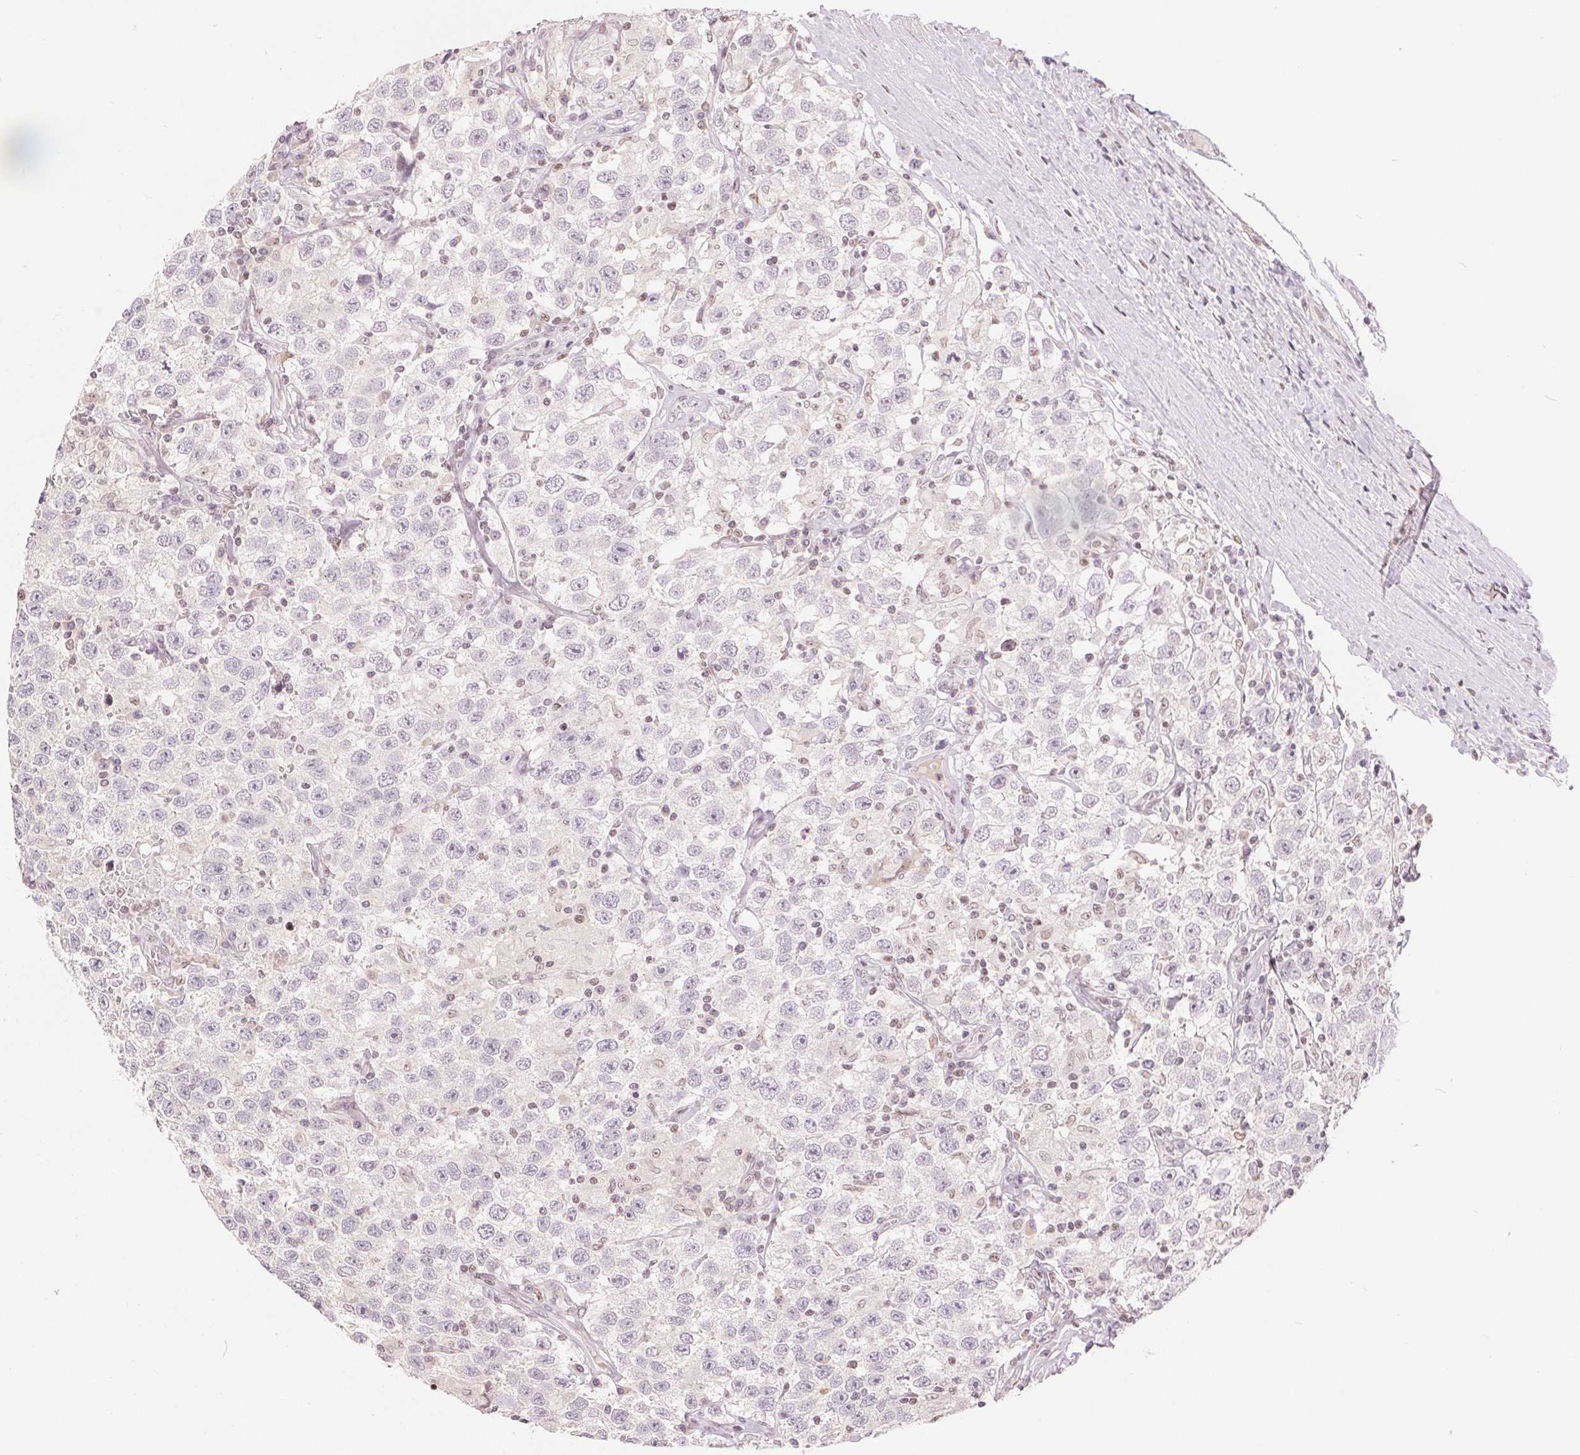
{"staining": {"intensity": "negative", "quantity": "none", "location": "none"}, "tissue": "testis cancer", "cell_type": "Tumor cells", "image_type": "cancer", "snomed": [{"axis": "morphology", "description": "Seminoma, NOS"}, {"axis": "topography", "description": "Testis"}], "caption": "Tumor cells are negative for brown protein staining in seminoma (testis).", "gene": "DEK", "patient": {"sex": "male", "age": 41}}